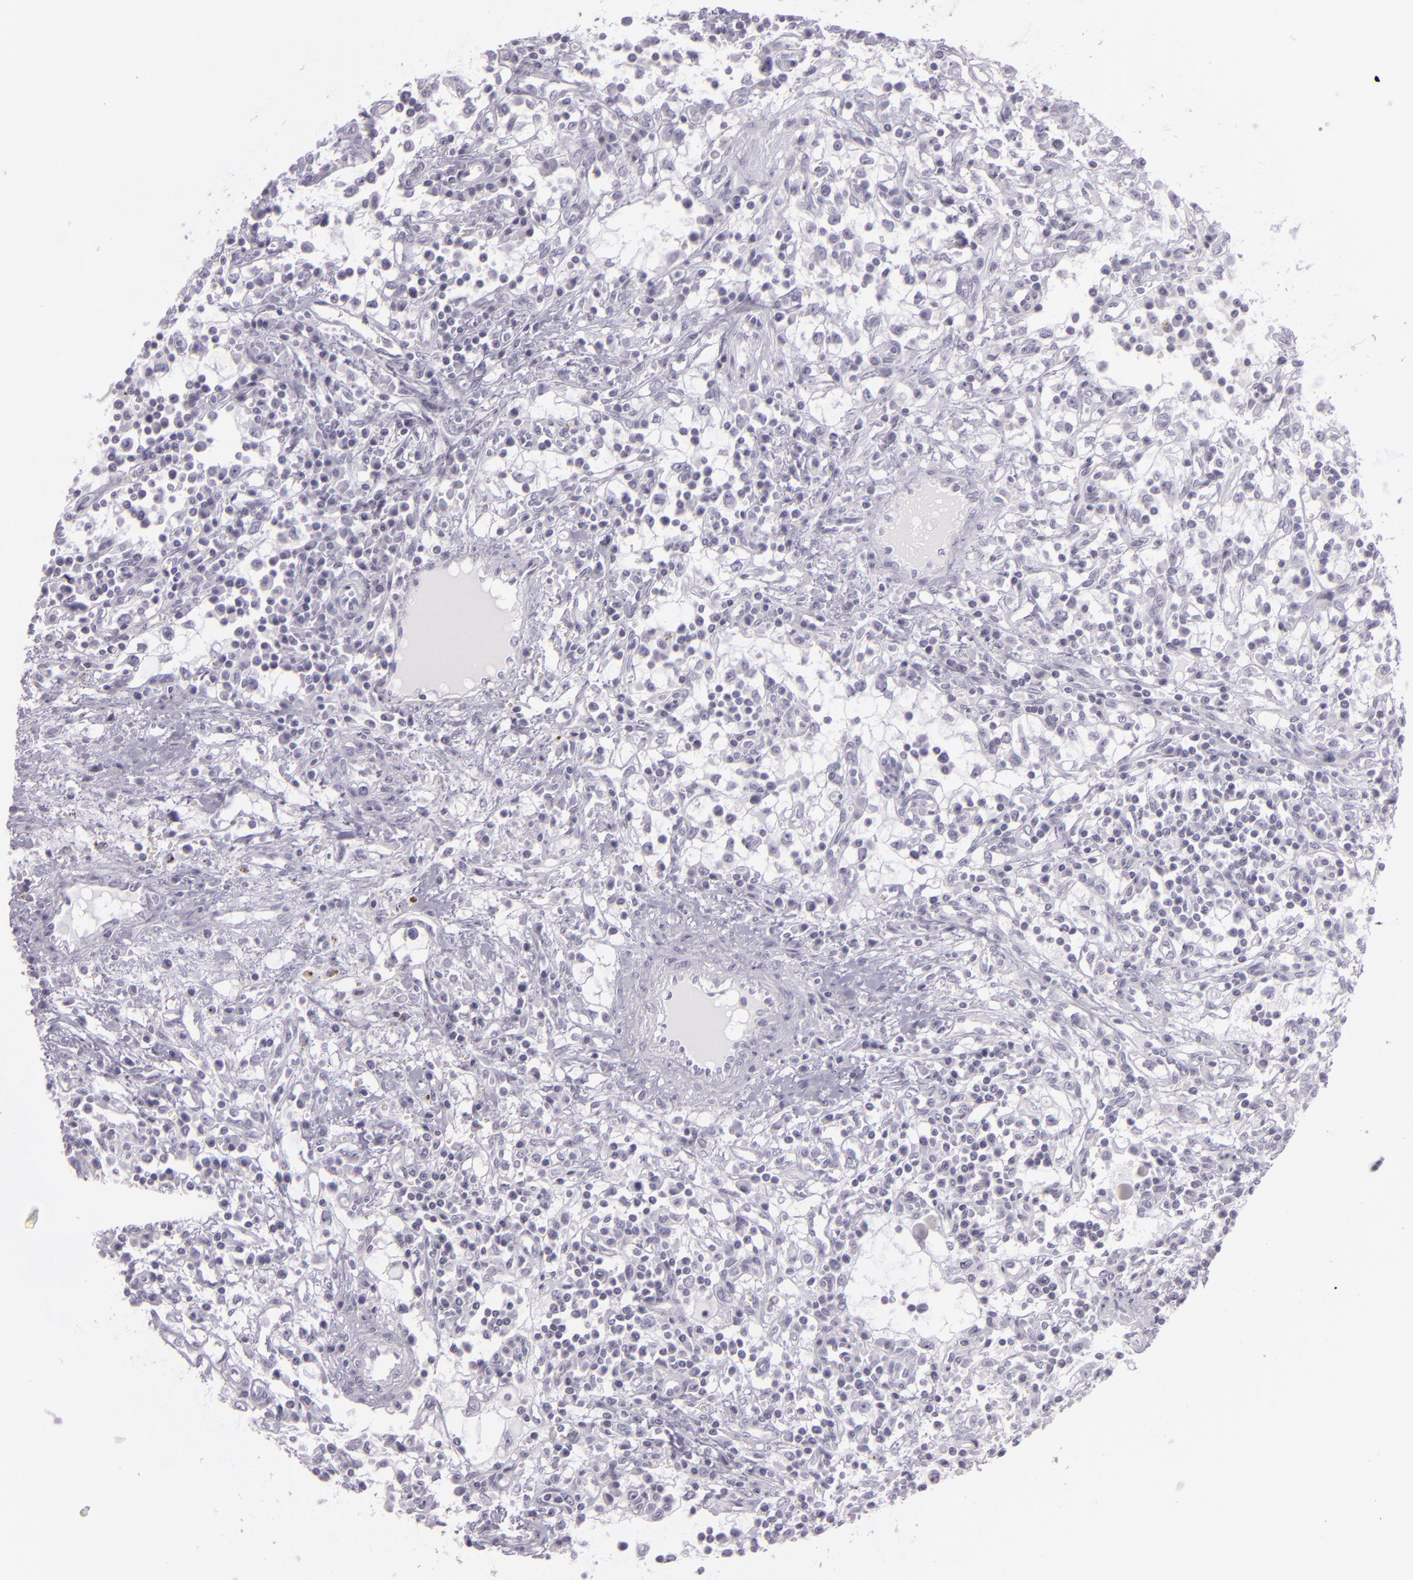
{"staining": {"intensity": "negative", "quantity": "none", "location": "none"}, "tissue": "renal cancer", "cell_type": "Tumor cells", "image_type": "cancer", "snomed": [{"axis": "morphology", "description": "Adenocarcinoma, NOS"}, {"axis": "topography", "description": "Kidney"}], "caption": "Histopathology image shows no protein expression in tumor cells of adenocarcinoma (renal) tissue.", "gene": "MCM3", "patient": {"sex": "male", "age": 82}}